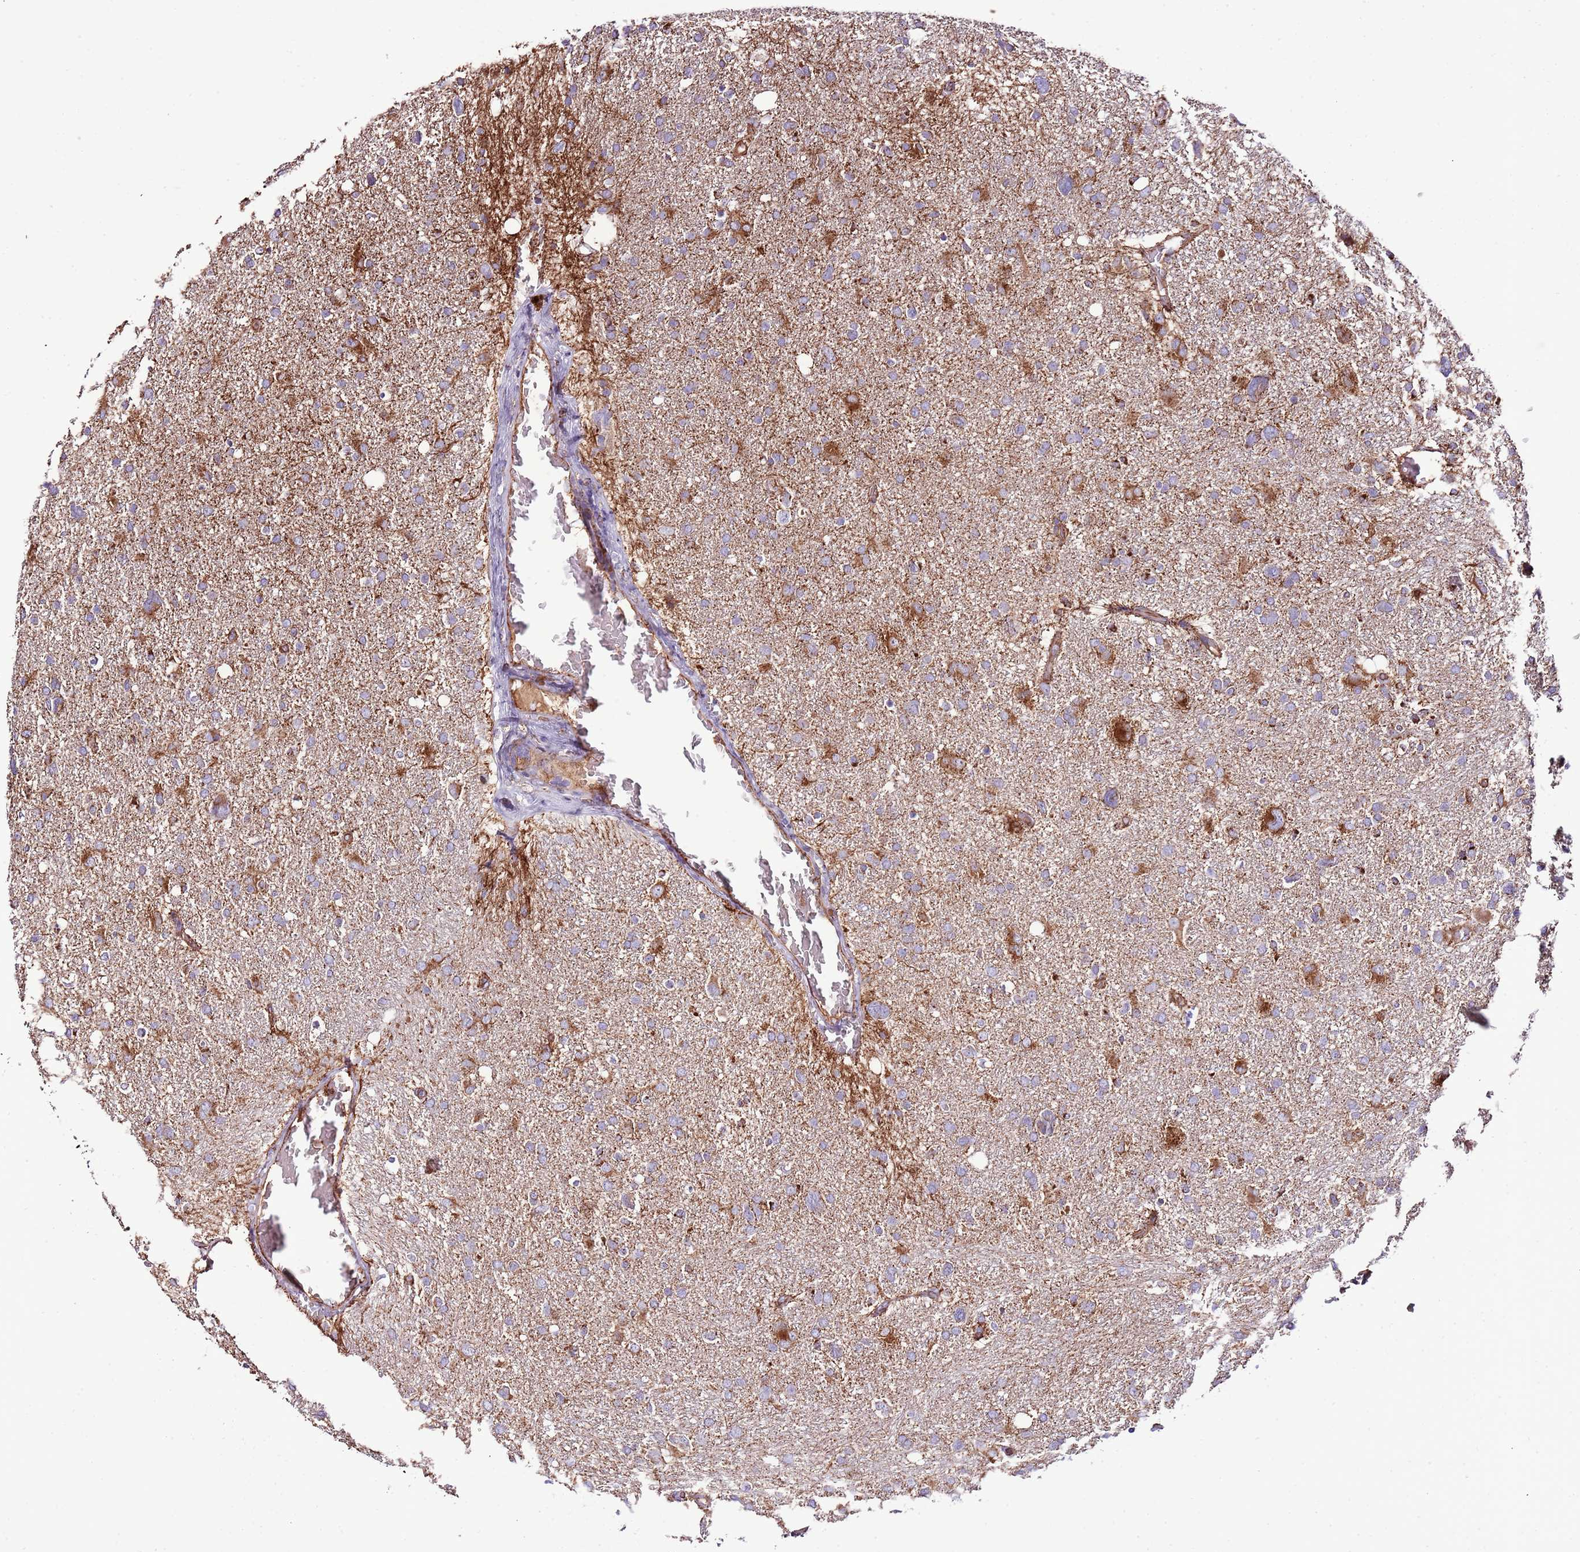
{"staining": {"intensity": "weak", "quantity": ">75%", "location": "cytoplasmic/membranous"}, "tissue": "glioma", "cell_type": "Tumor cells", "image_type": "cancer", "snomed": [{"axis": "morphology", "description": "Glioma, malignant, High grade"}, {"axis": "topography", "description": "Brain"}], "caption": "IHC photomicrograph of neoplastic tissue: human high-grade glioma (malignant) stained using IHC demonstrates low levels of weak protein expression localized specifically in the cytoplasmic/membranous of tumor cells, appearing as a cytoplasmic/membranous brown color.", "gene": "DOCK6", "patient": {"sex": "male", "age": 61}}